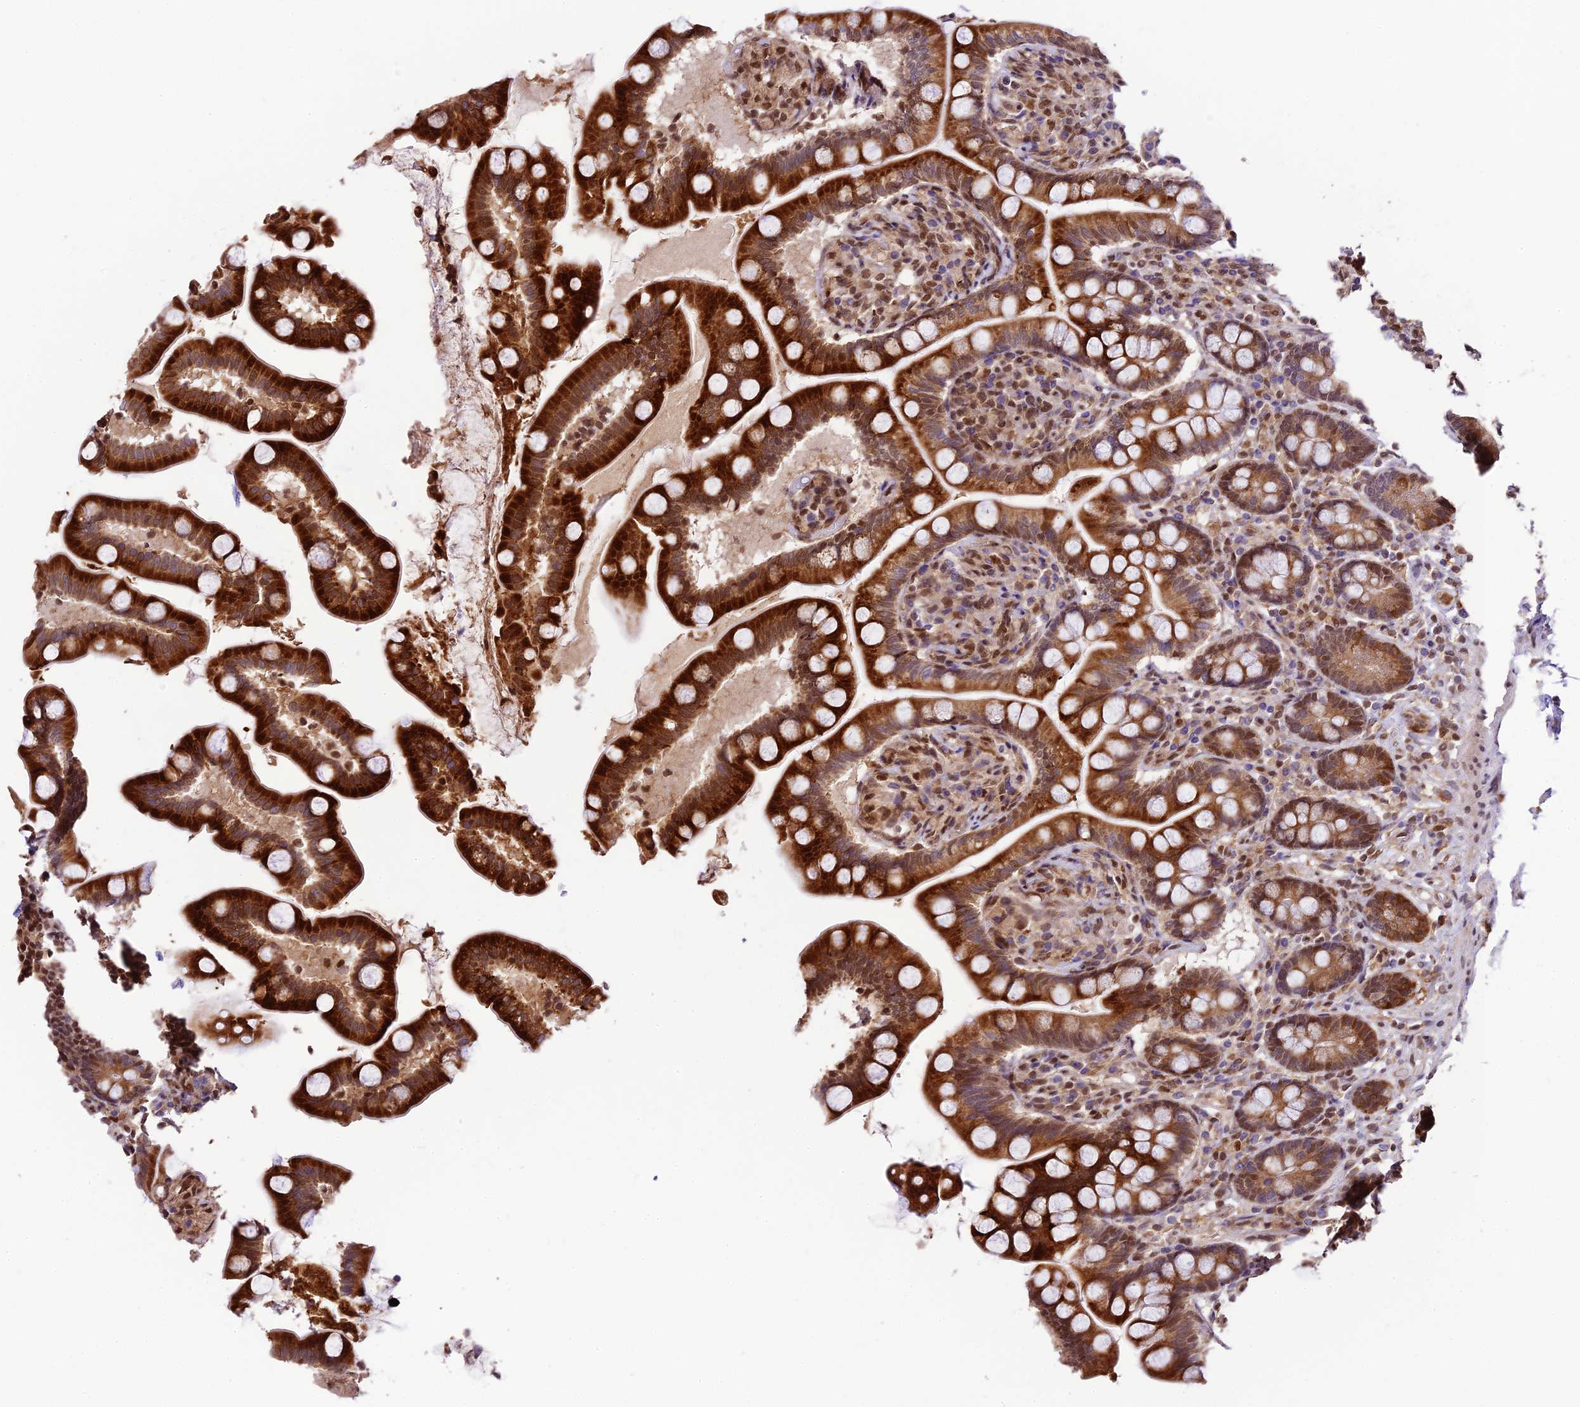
{"staining": {"intensity": "strong", "quantity": "25%-75%", "location": "cytoplasmic/membranous,nuclear"}, "tissue": "small intestine", "cell_type": "Glandular cells", "image_type": "normal", "snomed": [{"axis": "morphology", "description": "Normal tissue, NOS"}, {"axis": "topography", "description": "Small intestine"}], "caption": "A high amount of strong cytoplasmic/membranous,nuclear positivity is appreciated in approximately 25%-75% of glandular cells in unremarkable small intestine. (DAB IHC with brightfield microscopy, high magnification).", "gene": "TRIM22", "patient": {"sex": "female", "age": 64}}